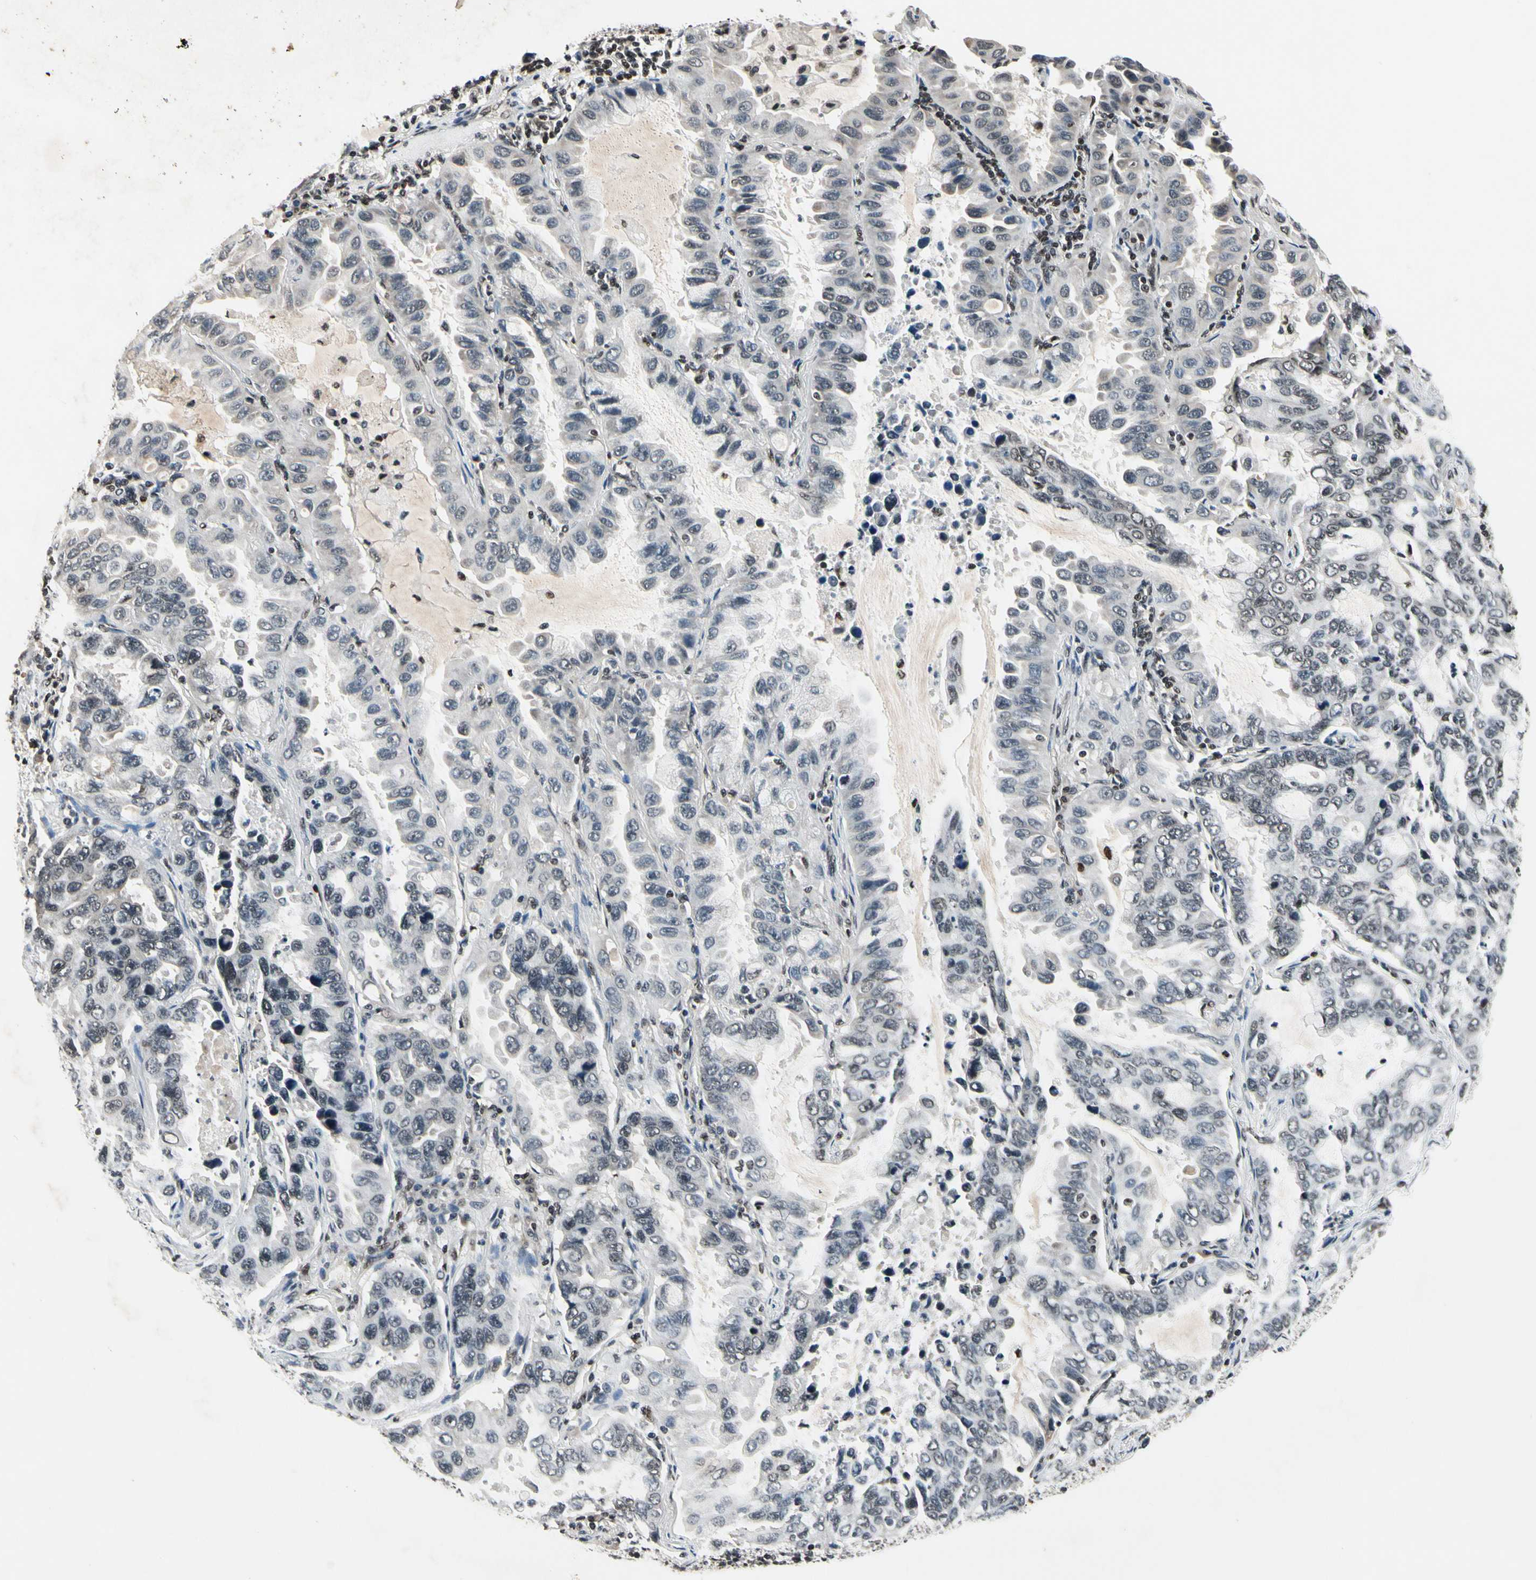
{"staining": {"intensity": "moderate", "quantity": "25%-75%", "location": "nuclear"}, "tissue": "lung cancer", "cell_type": "Tumor cells", "image_type": "cancer", "snomed": [{"axis": "morphology", "description": "Adenocarcinoma, NOS"}, {"axis": "topography", "description": "Lung"}], "caption": "Lung adenocarcinoma stained for a protein shows moderate nuclear positivity in tumor cells.", "gene": "RECQL", "patient": {"sex": "male", "age": 64}}